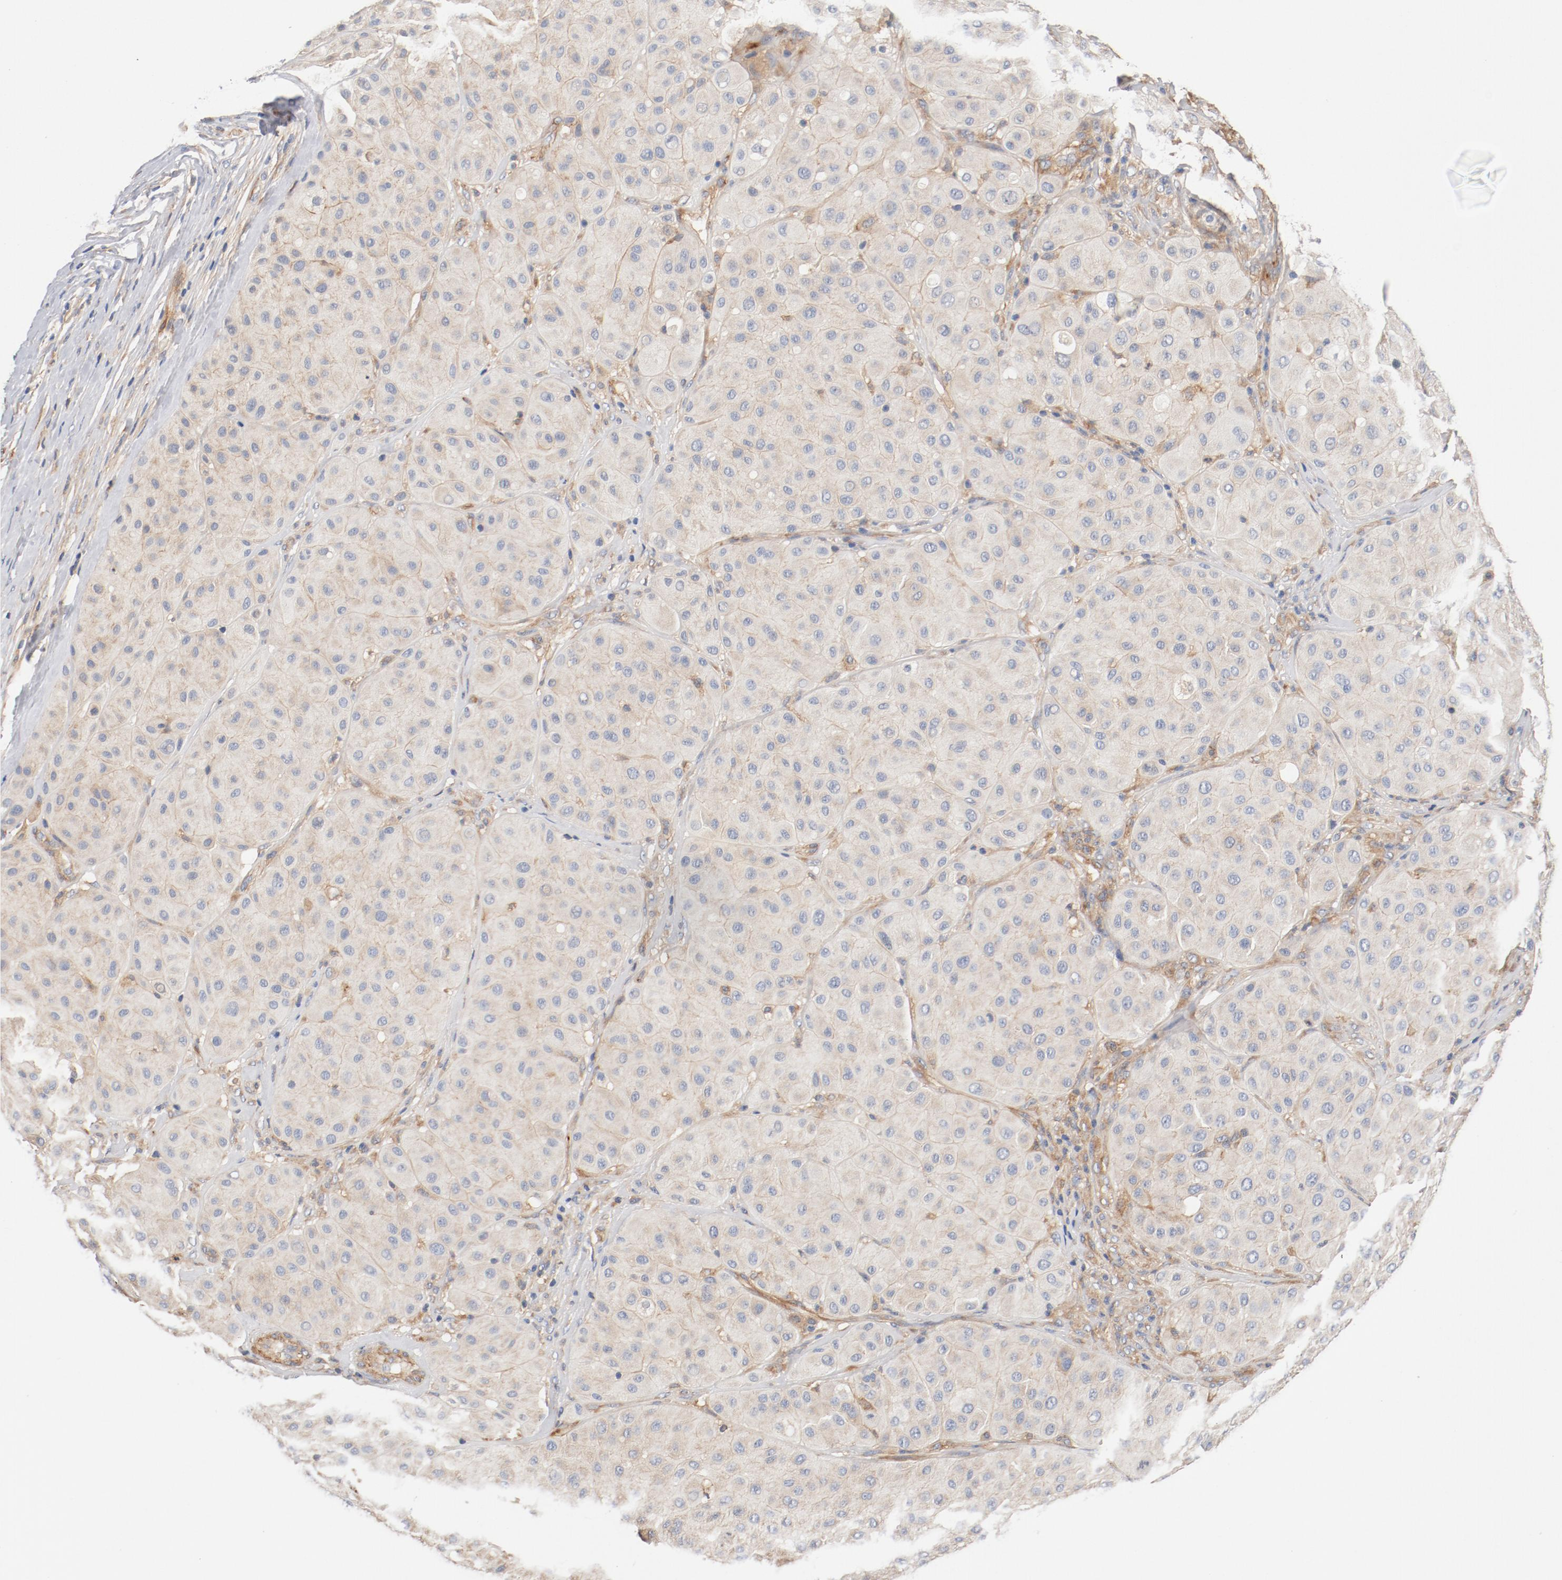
{"staining": {"intensity": "weak", "quantity": "25%-75%", "location": "cytoplasmic/membranous"}, "tissue": "melanoma", "cell_type": "Tumor cells", "image_type": "cancer", "snomed": [{"axis": "morphology", "description": "Normal tissue, NOS"}, {"axis": "morphology", "description": "Malignant melanoma, Metastatic site"}, {"axis": "topography", "description": "Skin"}], "caption": "Malignant melanoma (metastatic site) was stained to show a protein in brown. There is low levels of weak cytoplasmic/membranous expression in approximately 25%-75% of tumor cells. The staining is performed using DAB brown chromogen to label protein expression. The nuclei are counter-stained blue using hematoxylin.", "gene": "ILK", "patient": {"sex": "male", "age": 41}}